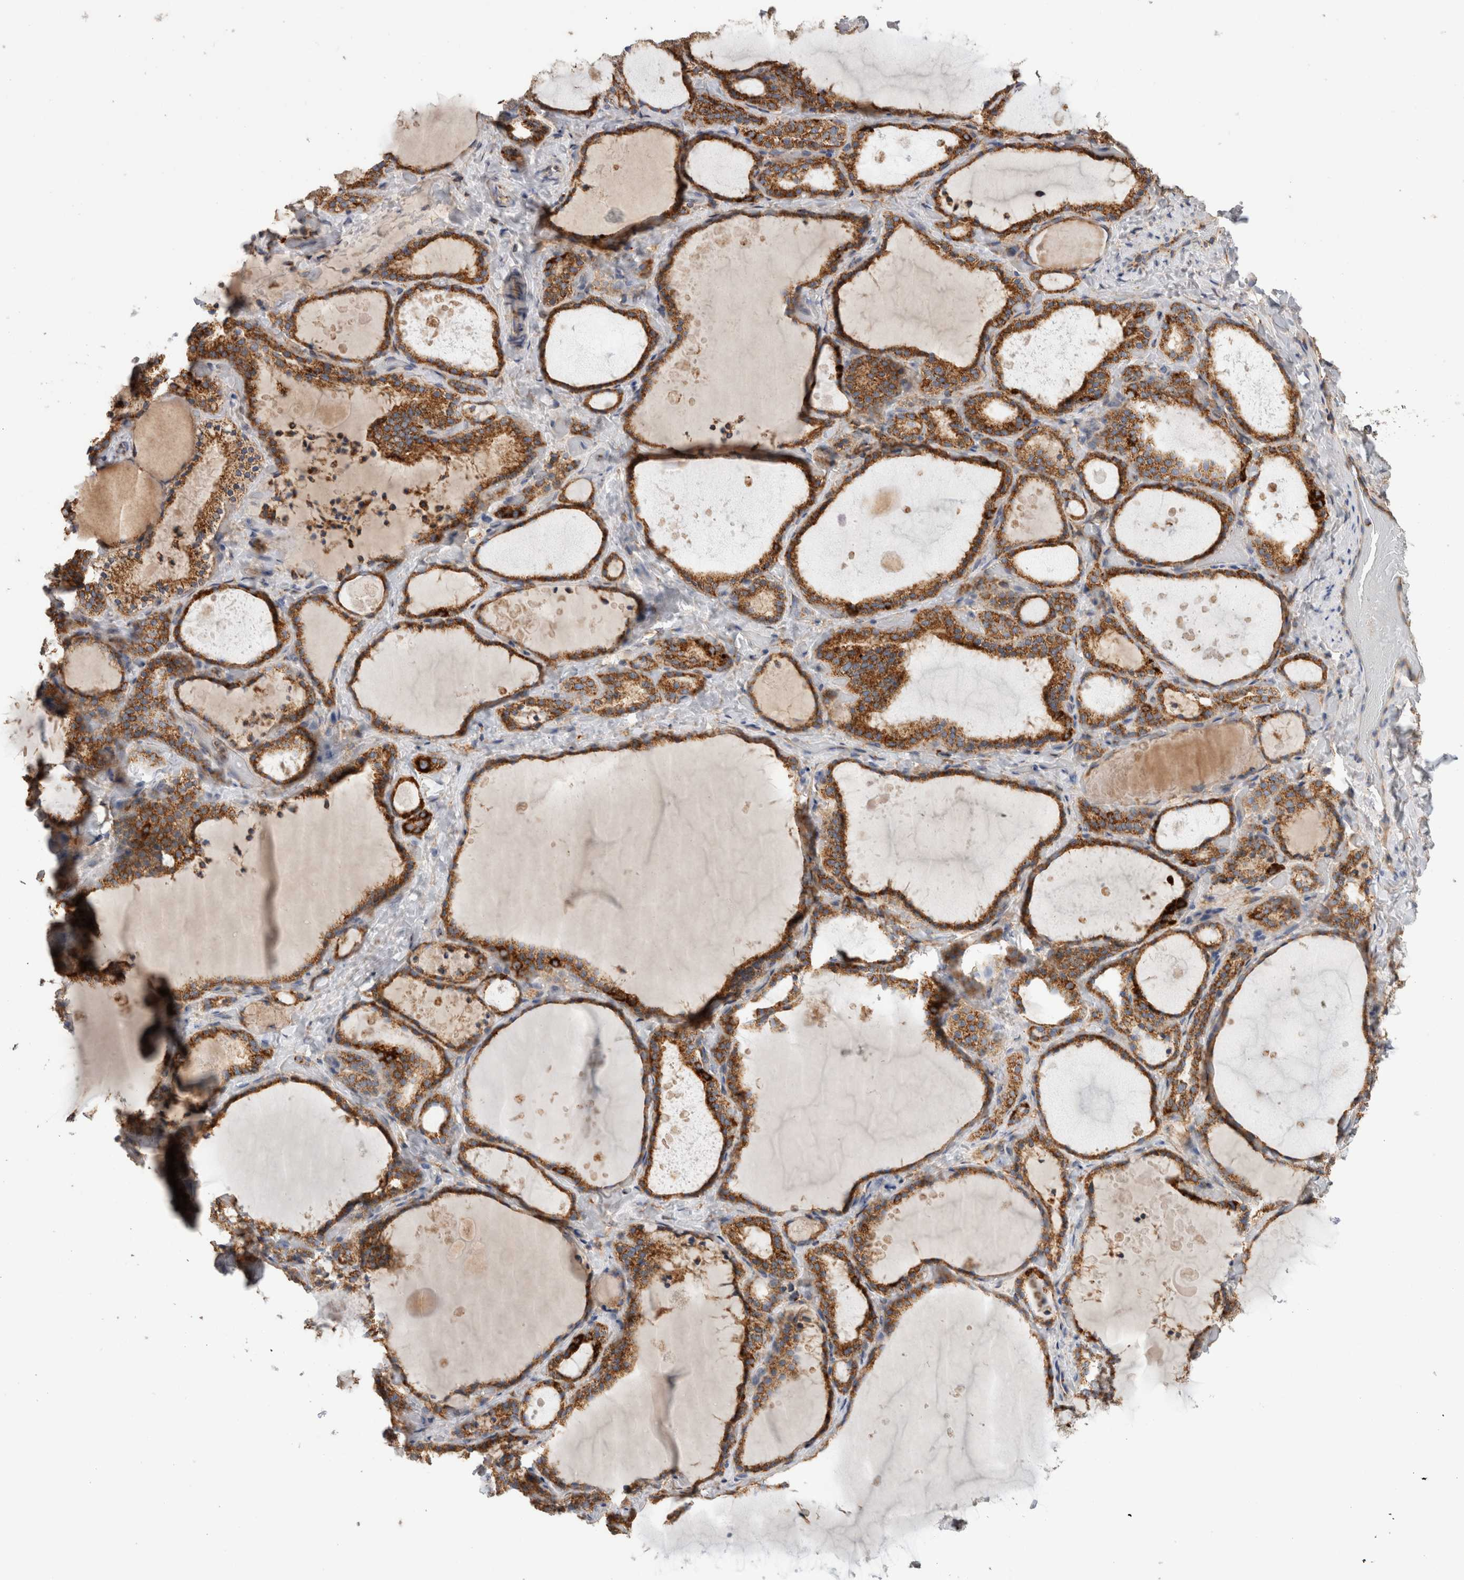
{"staining": {"intensity": "moderate", "quantity": ">75%", "location": "cytoplasmic/membranous"}, "tissue": "thyroid gland", "cell_type": "Glandular cells", "image_type": "normal", "snomed": [{"axis": "morphology", "description": "Normal tissue, NOS"}, {"axis": "topography", "description": "Thyroid gland"}], "caption": "The micrograph displays immunohistochemical staining of unremarkable thyroid gland. There is moderate cytoplasmic/membranous expression is appreciated in approximately >75% of glandular cells.", "gene": "IARS2", "patient": {"sex": "female", "age": 44}}